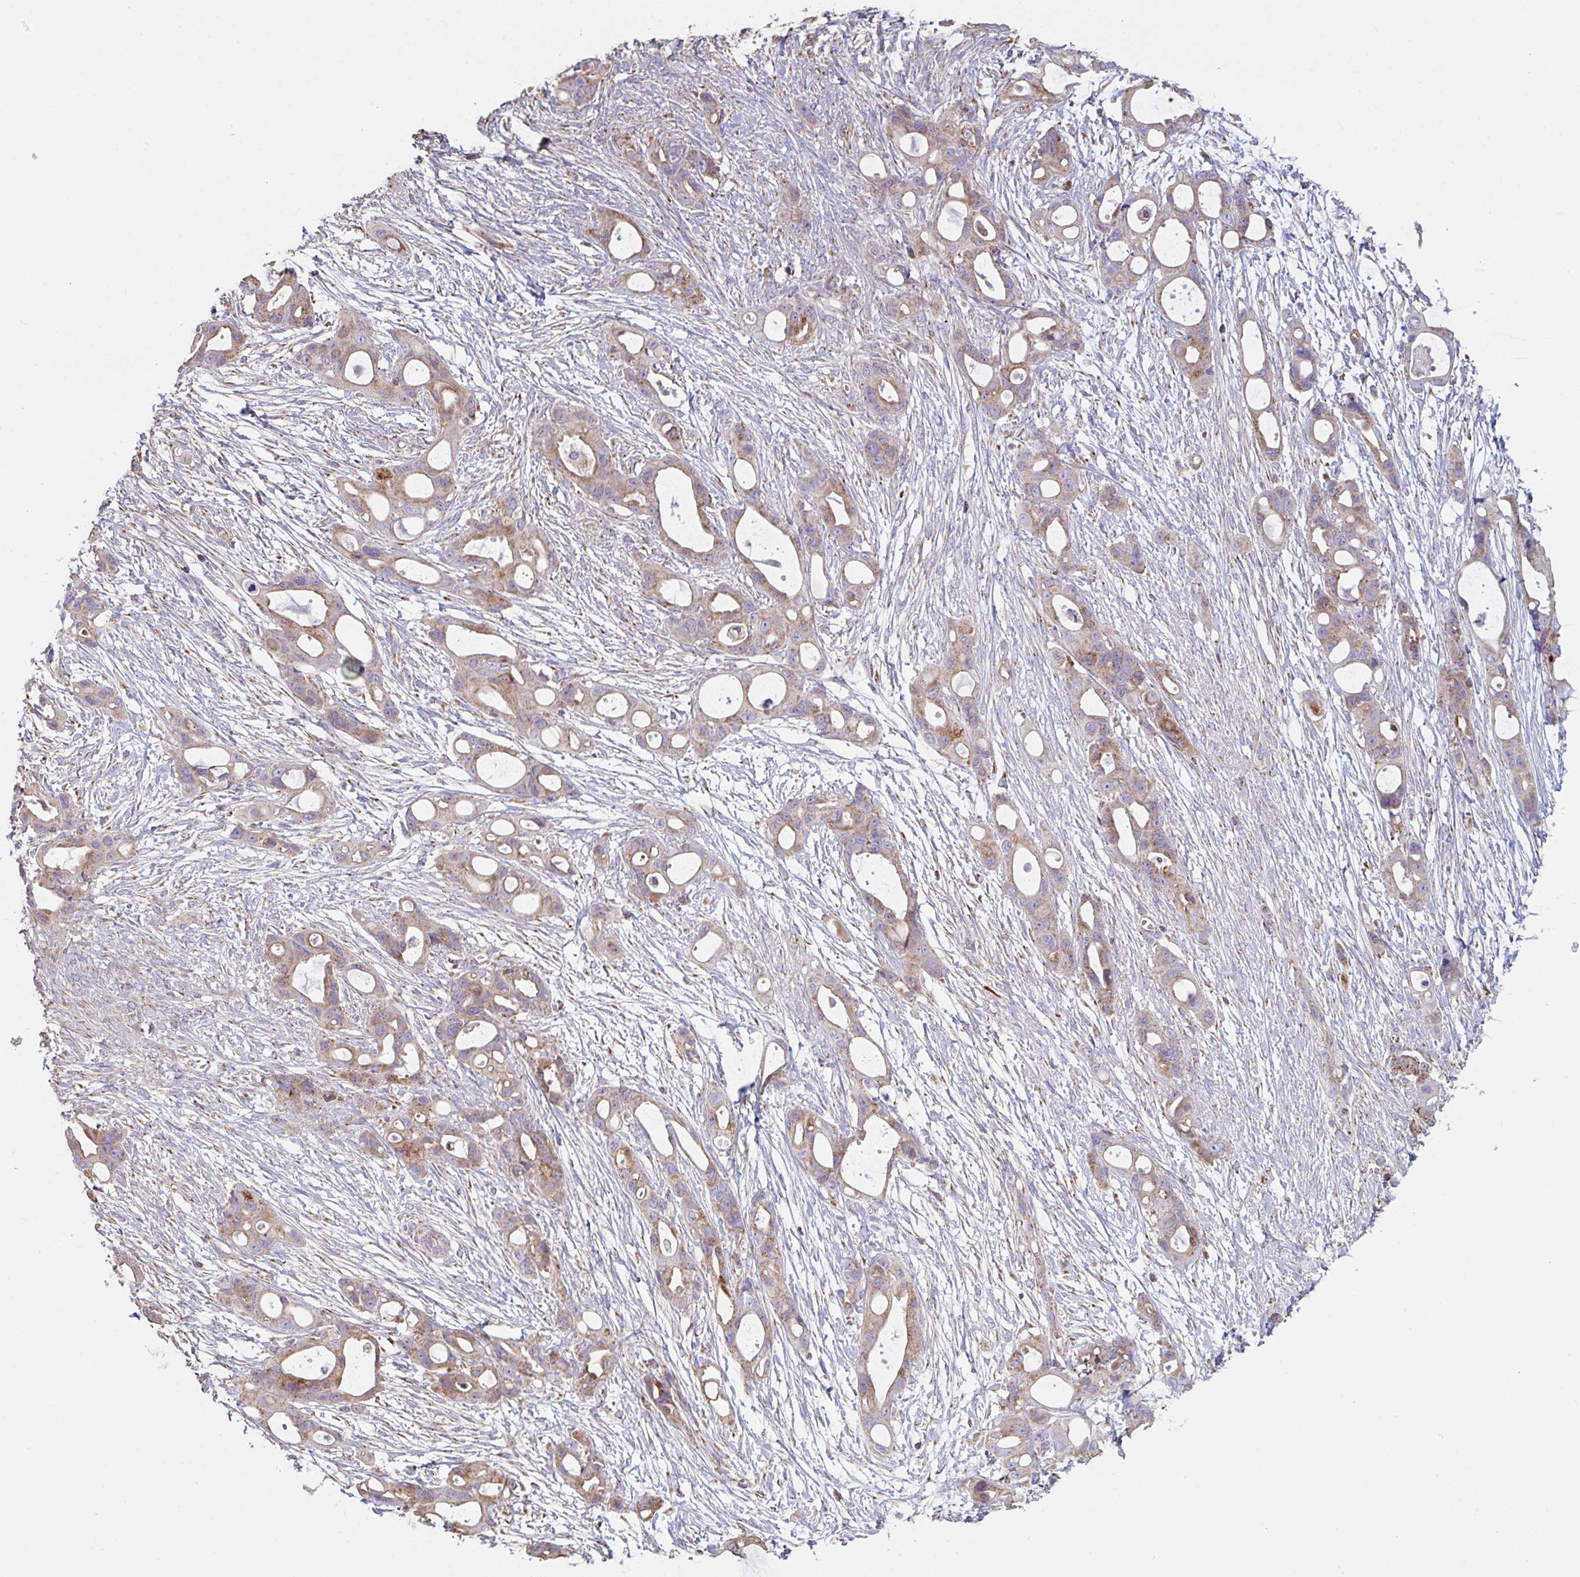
{"staining": {"intensity": "moderate", "quantity": "25%-75%", "location": "cytoplasmic/membranous"}, "tissue": "ovarian cancer", "cell_type": "Tumor cells", "image_type": "cancer", "snomed": [{"axis": "morphology", "description": "Cystadenocarcinoma, mucinous, NOS"}, {"axis": "topography", "description": "Ovary"}], "caption": "Mucinous cystadenocarcinoma (ovarian) was stained to show a protein in brown. There is medium levels of moderate cytoplasmic/membranous staining in about 25%-75% of tumor cells.", "gene": "MICOS10", "patient": {"sex": "female", "age": 70}}